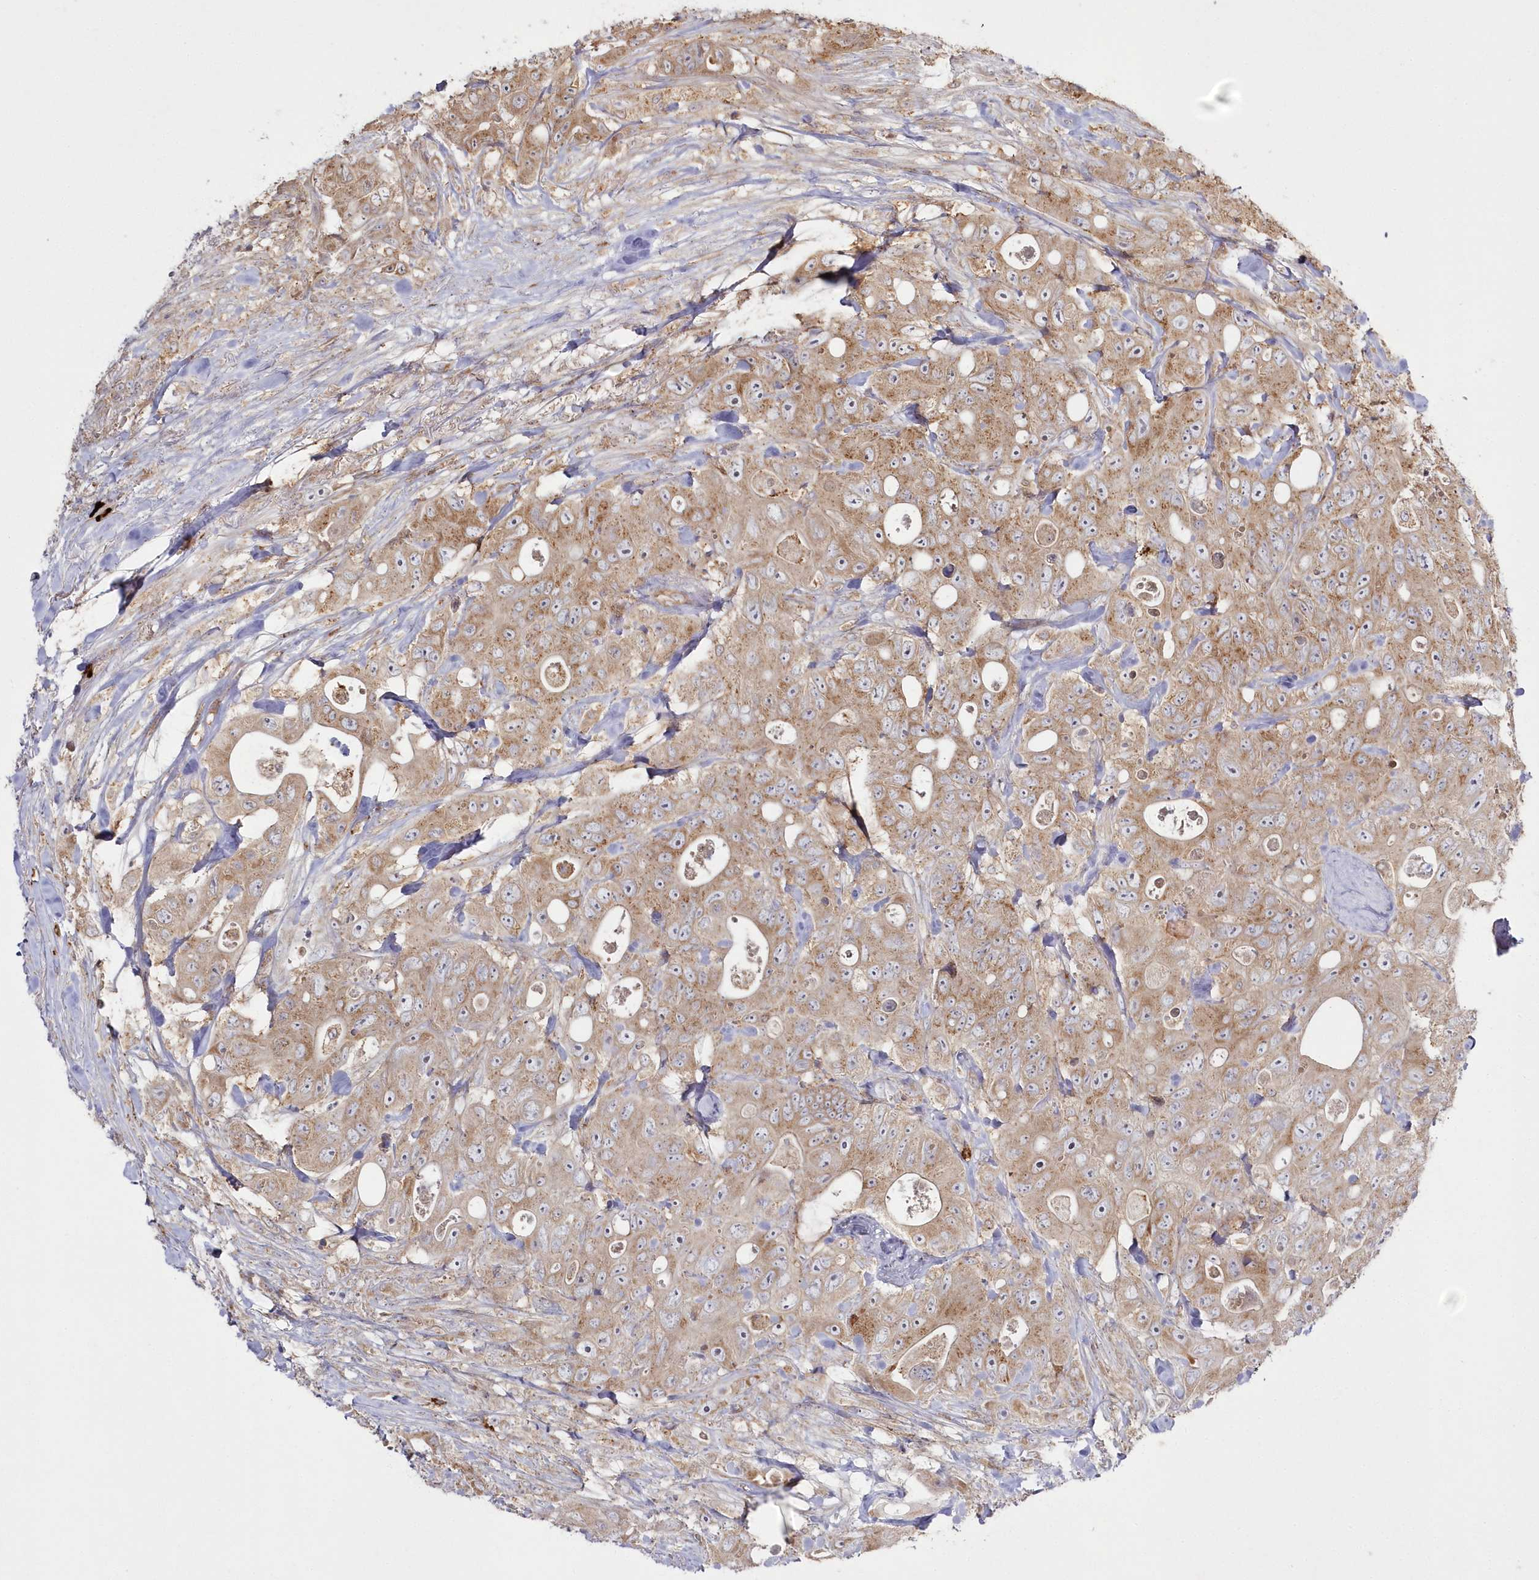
{"staining": {"intensity": "moderate", "quantity": ">75%", "location": "cytoplasmic/membranous"}, "tissue": "colorectal cancer", "cell_type": "Tumor cells", "image_type": "cancer", "snomed": [{"axis": "morphology", "description": "Adenocarcinoma, NOS"}, {"axis": "topography", "description": "Colon"}], "caption": "Human colorectal cancer stained for a protein (brown) reveals moderate cytoplasmic/membranous positive positivity in about >75% of tumor cells.", "gene": "ARSB", "patient": {"sex": "female", "age": 46}}